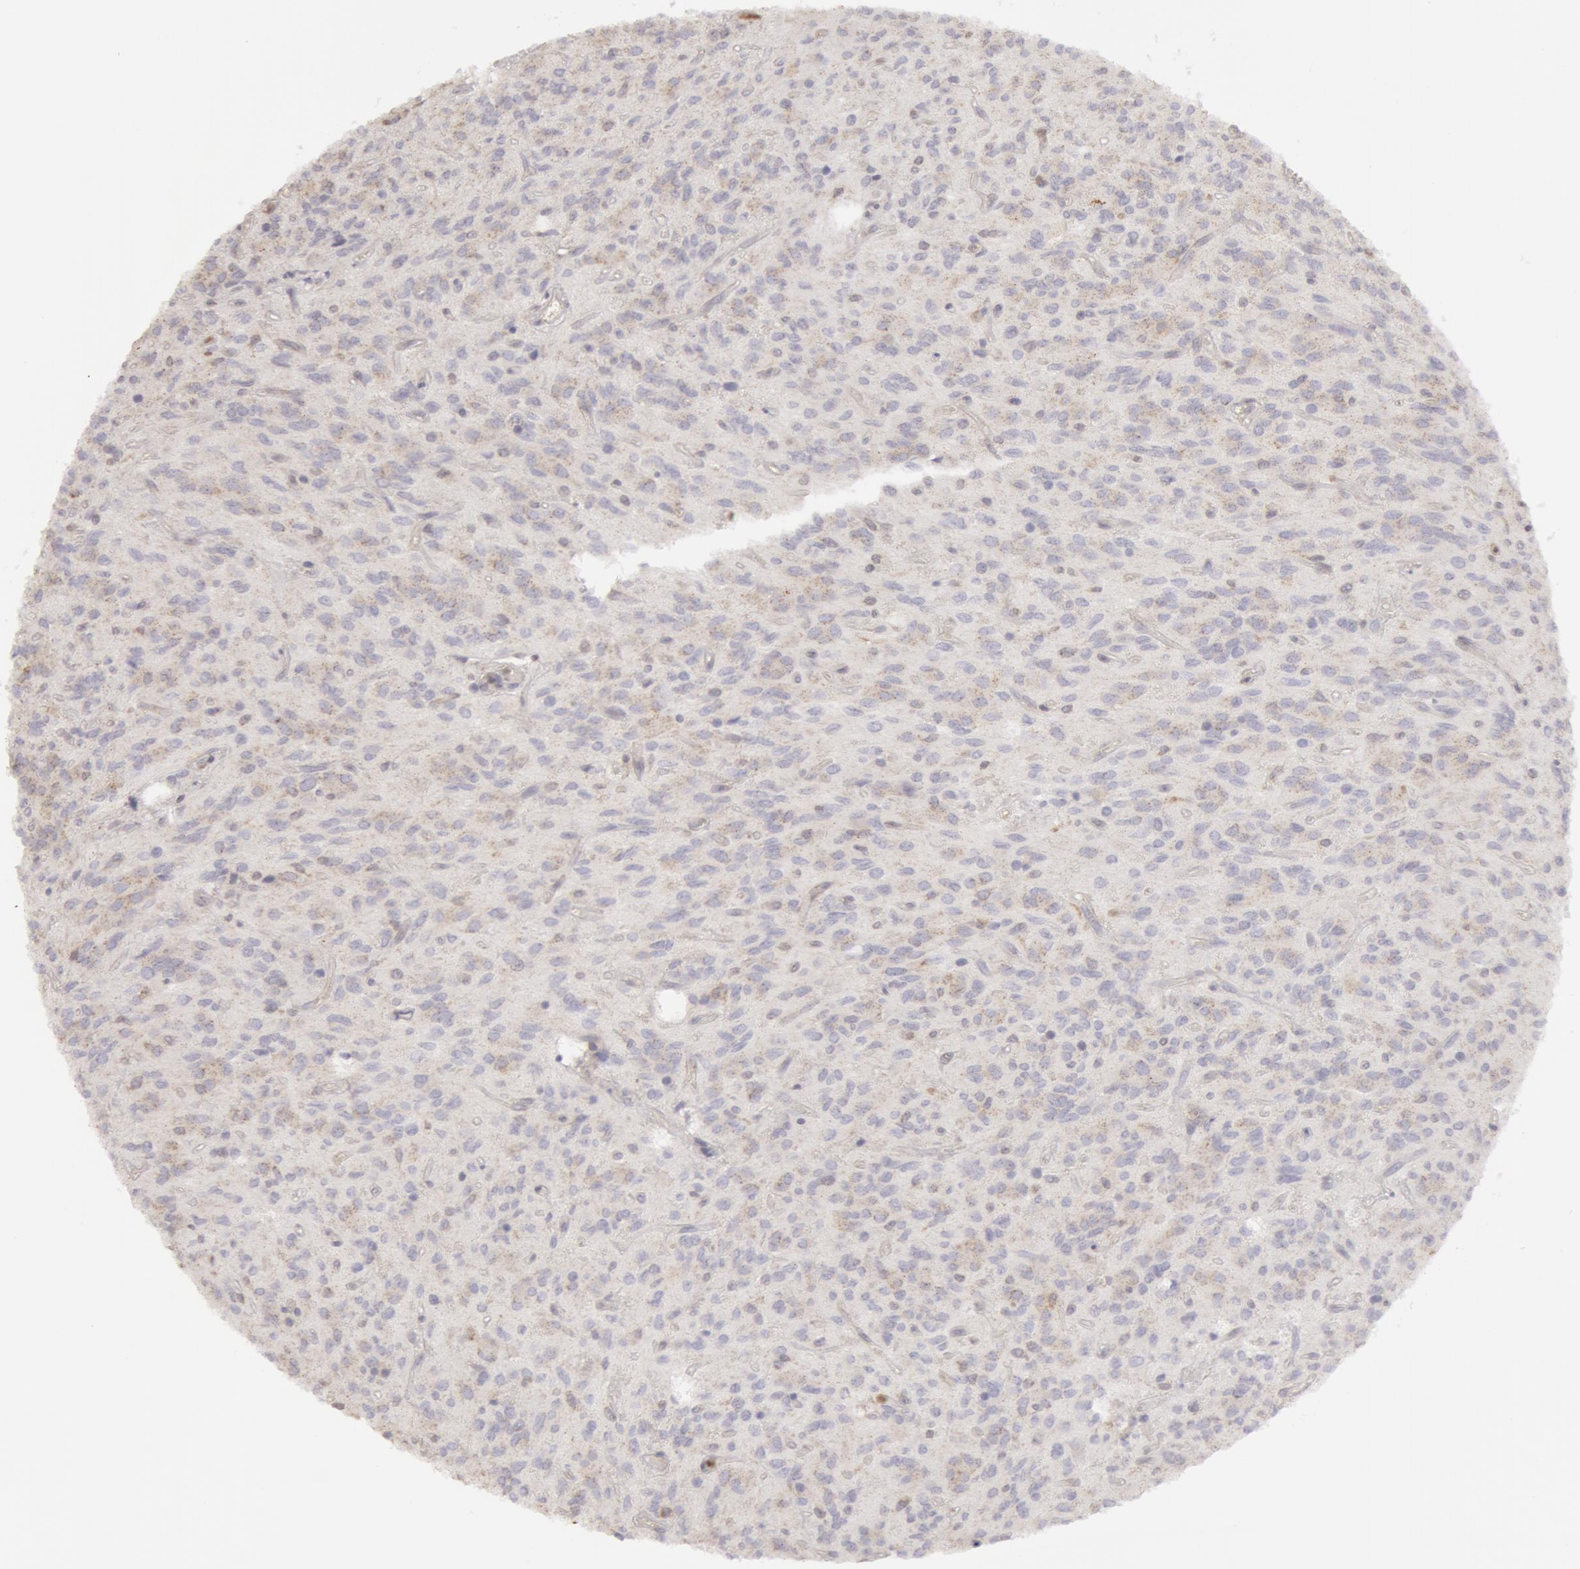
{"staining": {"intensity": "weak", "quantity": "25%-75%", "location": "cytoplasmic/membranous"}, "tissue": "glioma", "cell_type": "Tumor cells", "image_type": "cancer", "snomed": [{"axis": "morphology", "description": "Glioma, malignant, Low grade"}, {"axis": "topography", "description": "Brain"}], "caption": "DAB (3,3'-diaminobenzidine) immunohistochemical staining of human glioma reveals weak cytoplasmic/membranous protein positivity in approximately 25%-75% of tumor cells.", "gene": "CAT", "patient": {"sex": "female", "age": 15}}